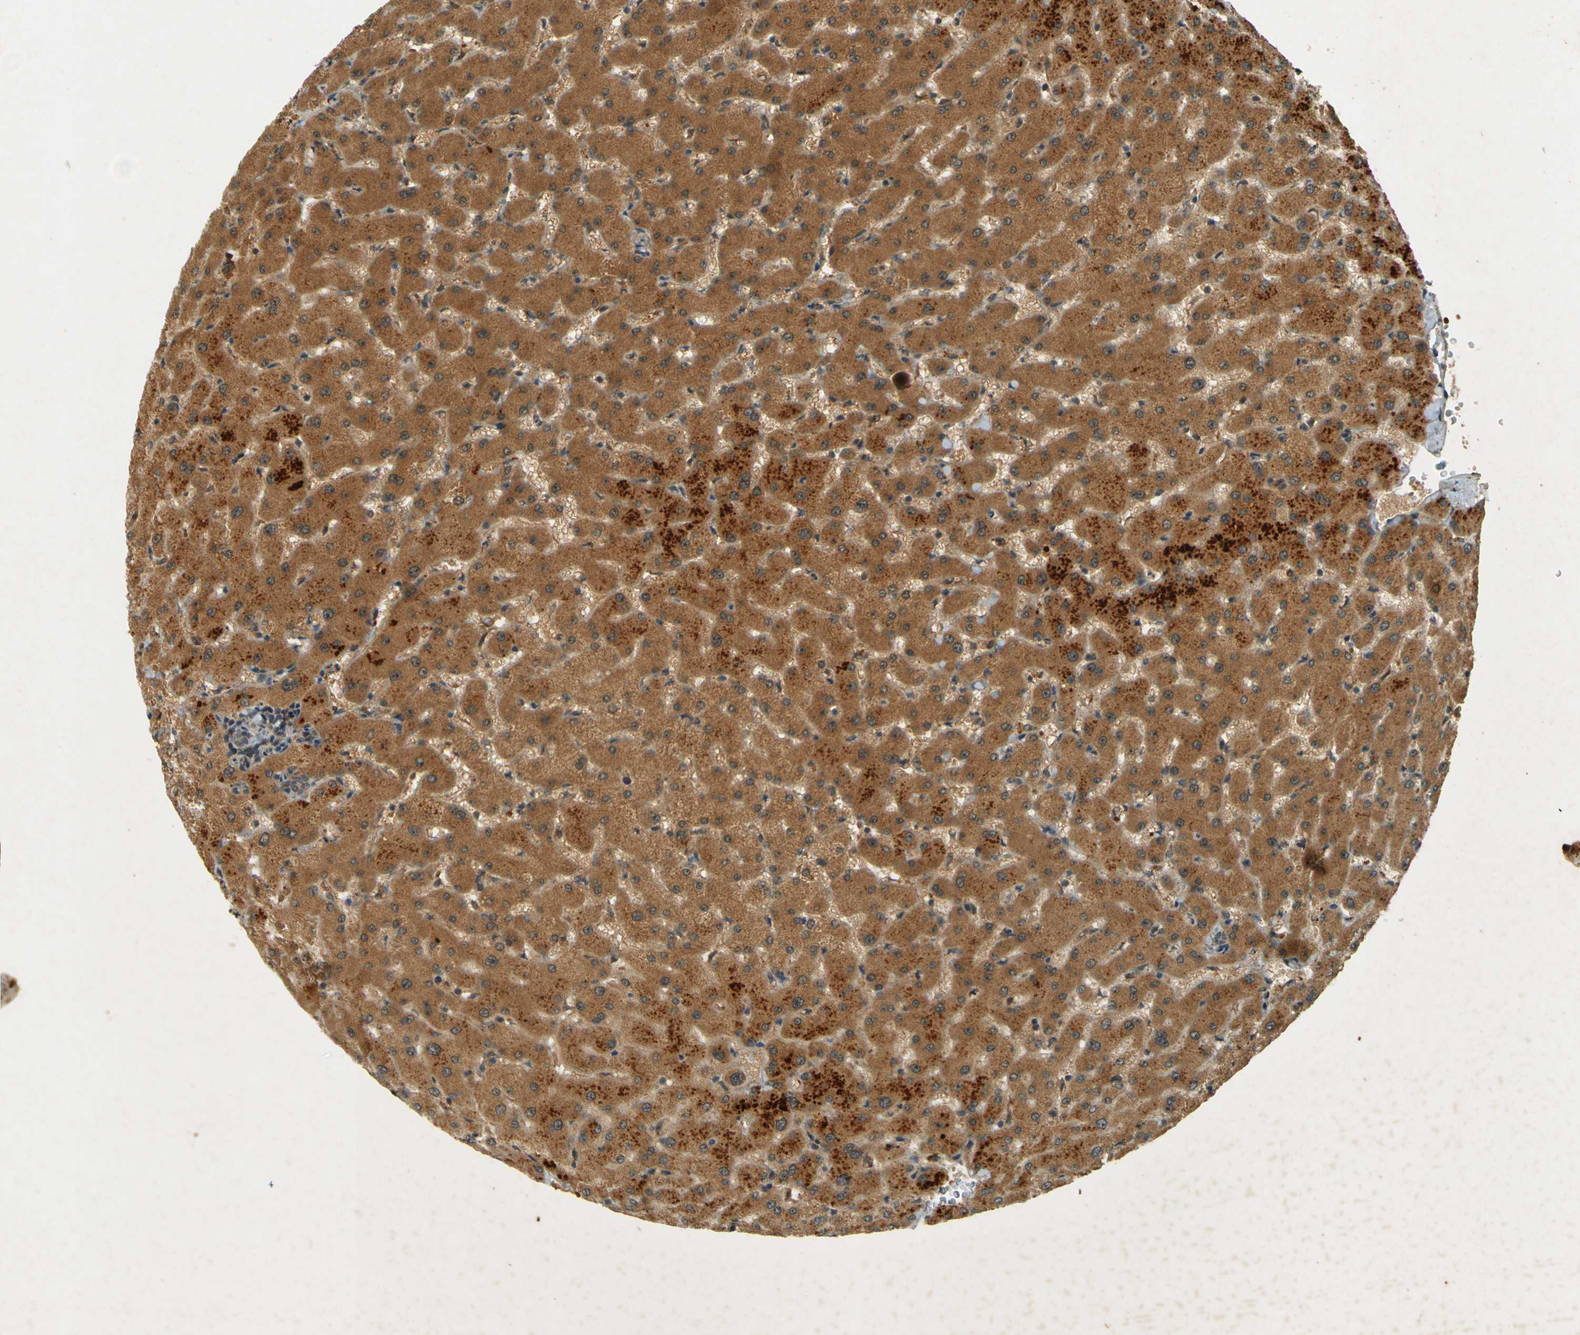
{"staining": {"intensity": "weak", "quantity": ">75%", "location": "cytoplasmic/membranous"}, "tissue": "liver", "cell_type": "Cholangiocytes", "image_type": "normal", "snomed": [{"axis": "morphology", "description": "Normal tissue, NOS"}, {"axis": "topography", "description": "Liver"}], "caption": "DAB immunohistochemical staining of benign human liver exhibits weak cytoplasmic/membranous protein positivity in about >75% of cholangiocytes. (brown staining indicates protein expression, while blue staining denotes nuclei).", "gene": "MPDZ", "patient": {"sex": "female", "age": 63}}